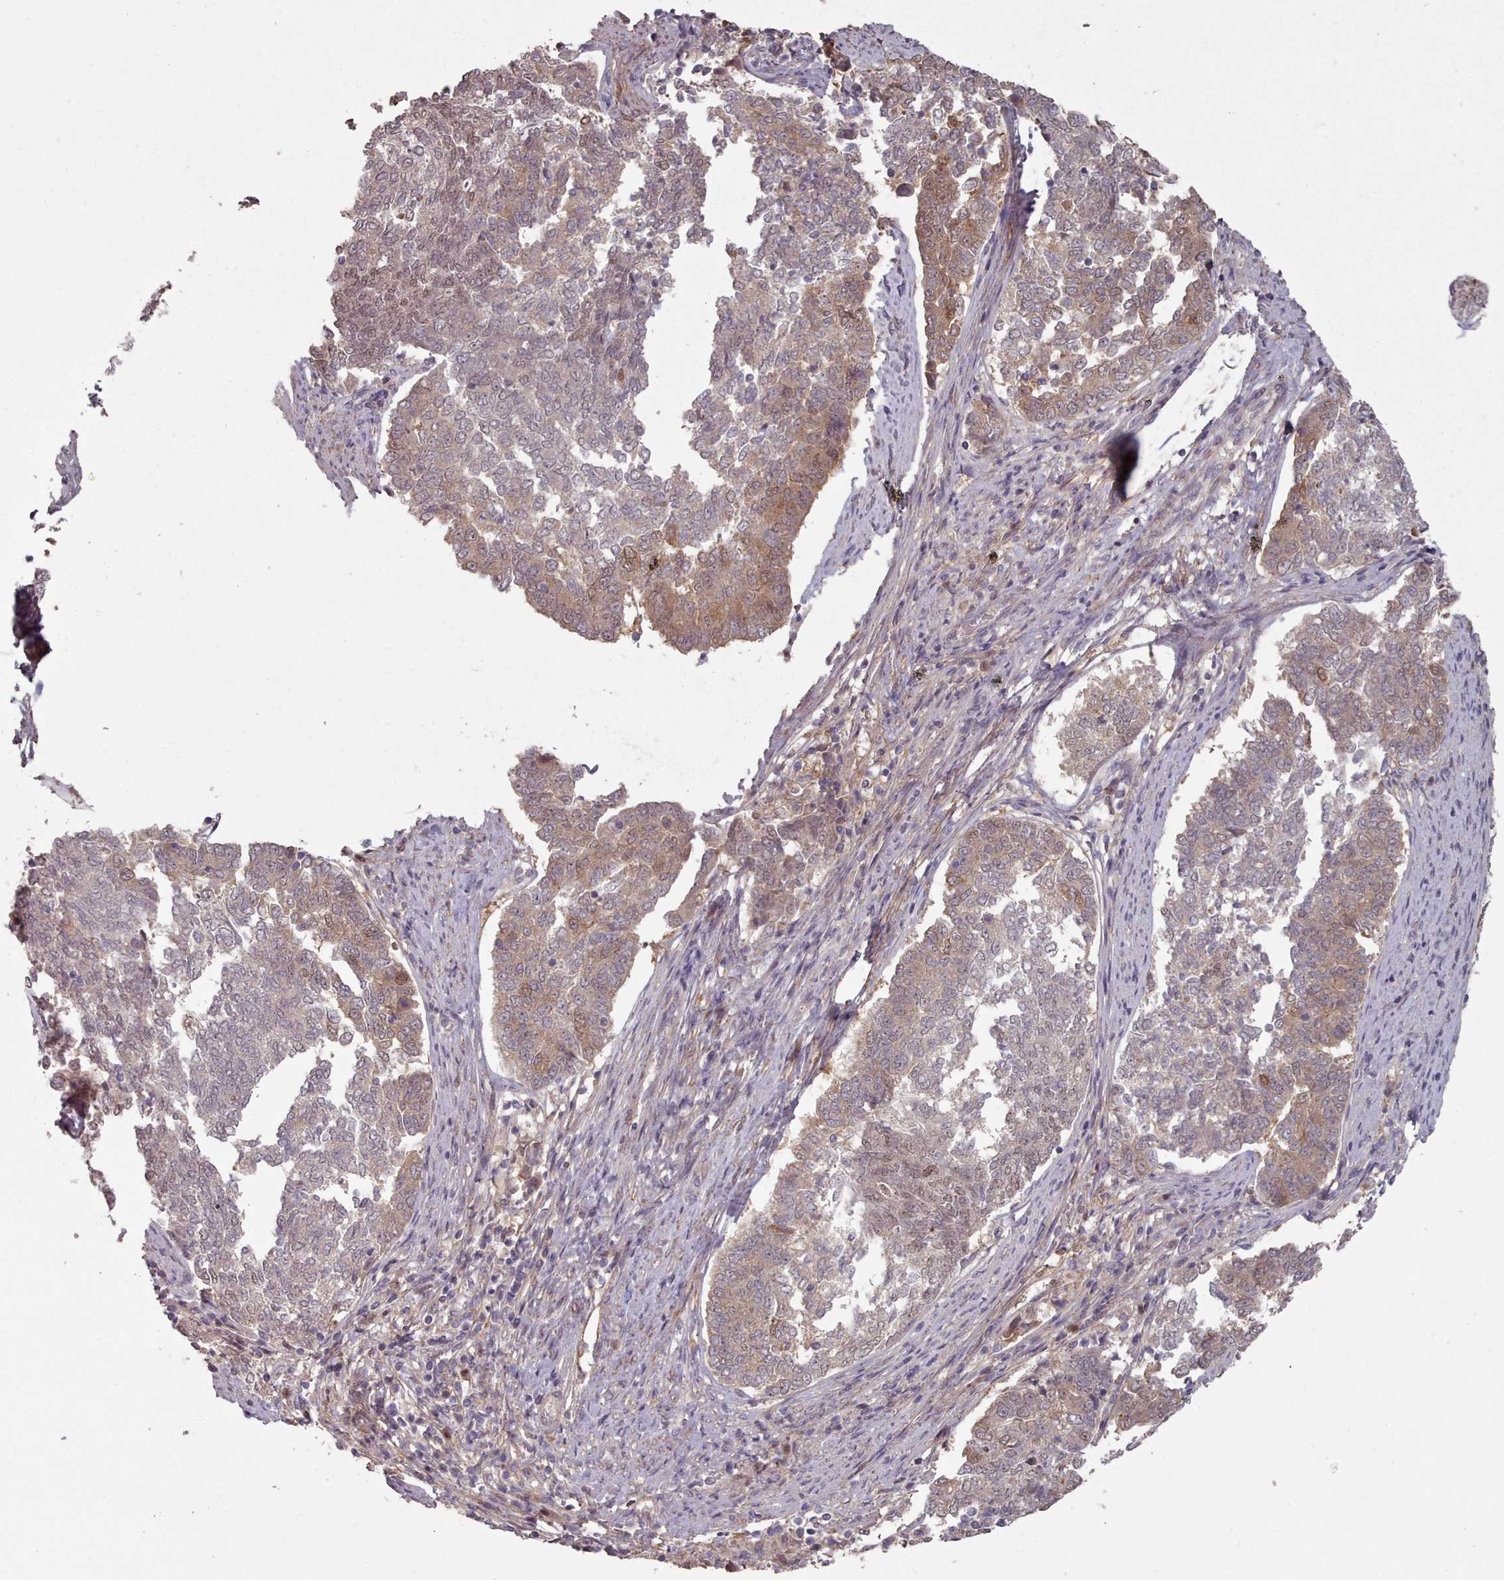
{"staining": {"intensity": "moderate", "quantity": "25%-75%", "location": "cytoplasmic/membranous,nuclear"}, "tissue": "endometrial cancer", "cell_type": "Tumor cells", "image_type": "cancer", "snomed": [{"axis": "morphology", "description": "Adenocarcinoma, NOS"}, {"axis": "topography", "description": "Endometrium"}], "caption": "Immunohistochemical staining of adenocarcinoma (endometrial) shows medium levels of moderate cytoplasmic/membranous and nuclear staining in approximately 25%-75% of tumor cells.", "gene": "ERCC6L", "patient": {"sex": "female", "age": 80}}